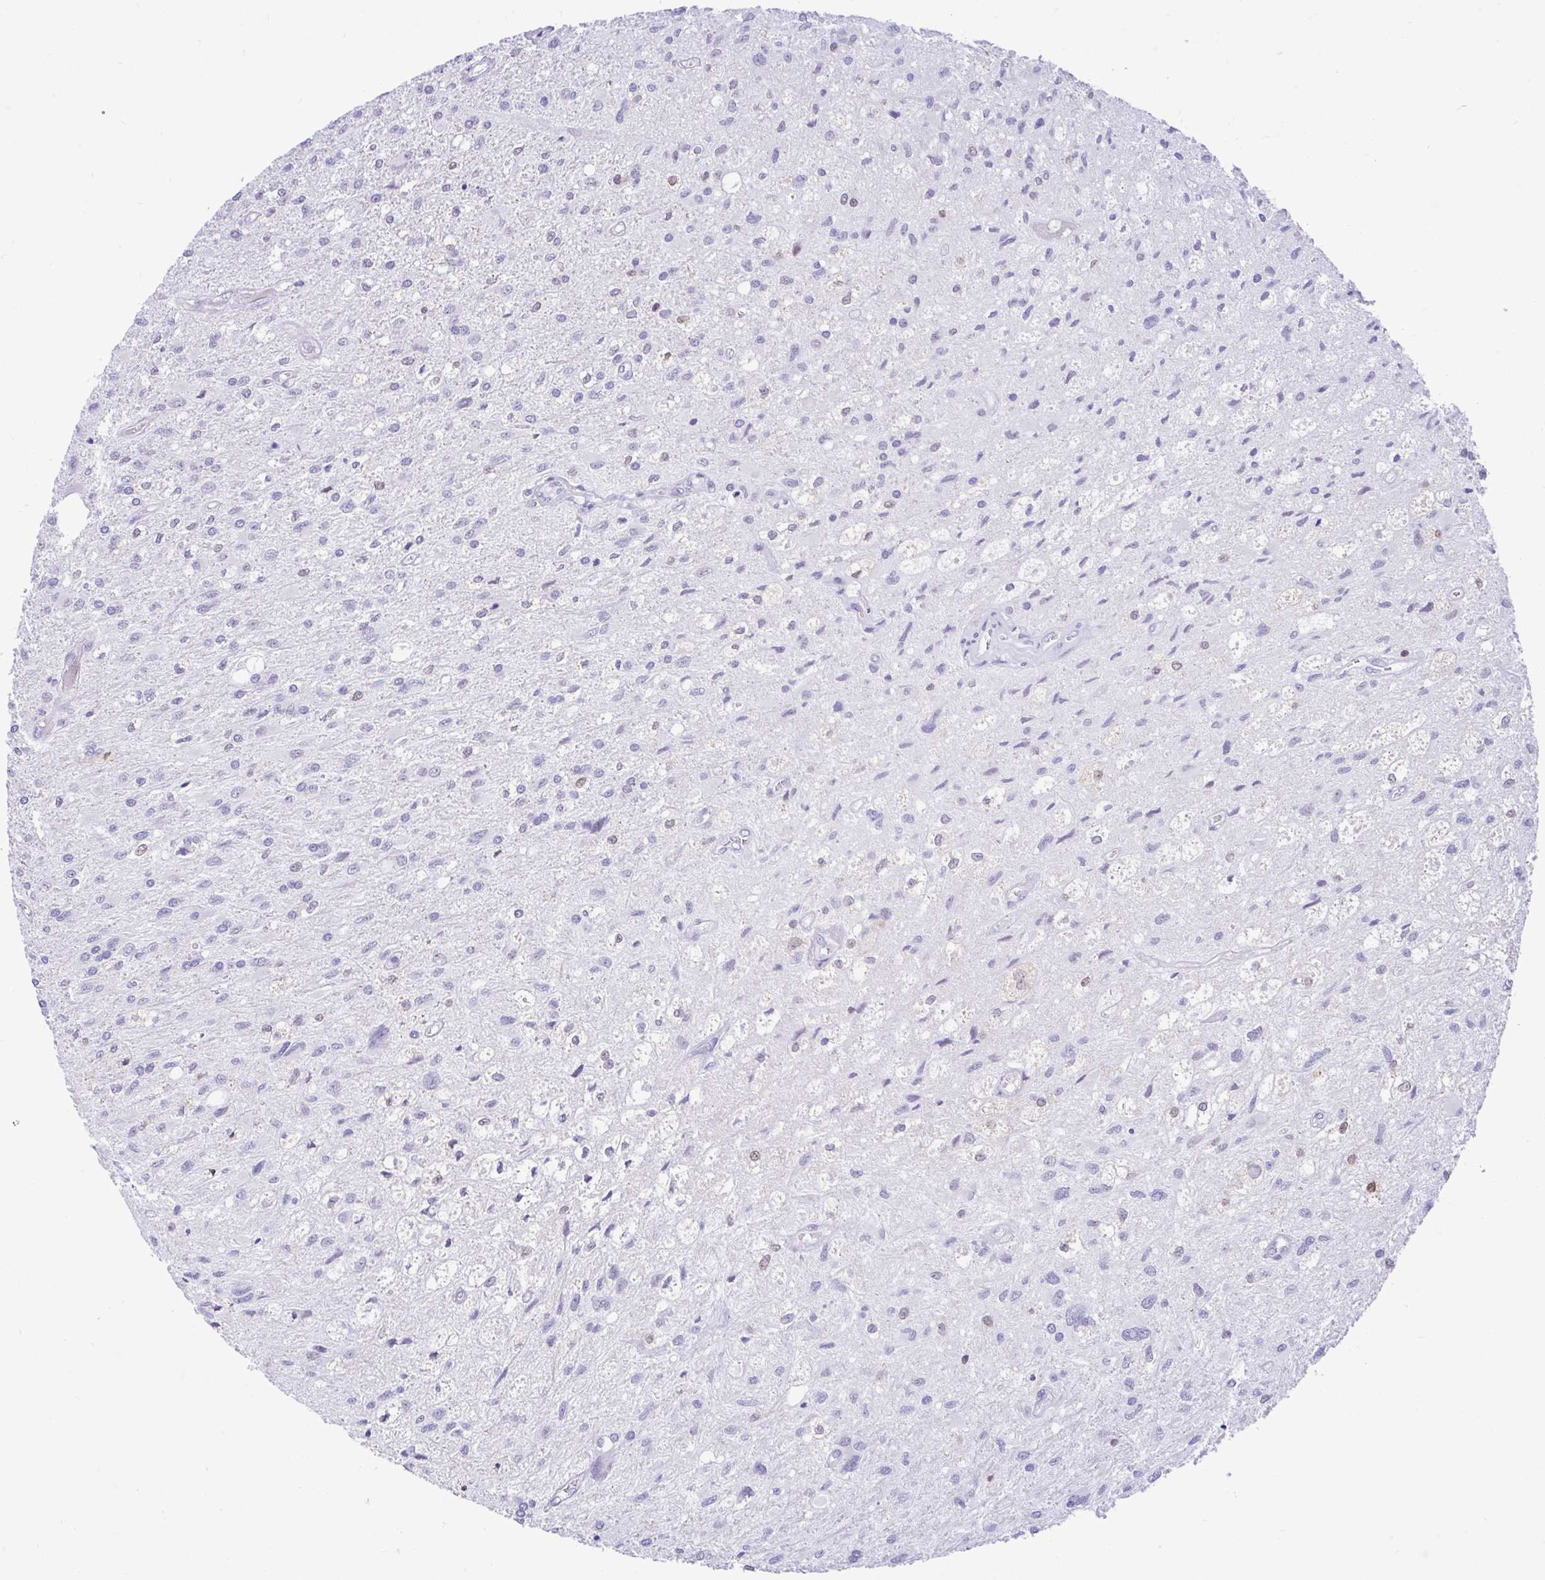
{"staining": {"intensity": "negative", "quantity": "none", "location": "none"}, "tissue": "glioma", "cell_type": "Tumor cells", "image_type": "cancer", "snomed": [{"axis": "morphology", "description": "Glioma, malignant, High grade"}, {"axis": "topography", "description": "Brain"}], "caption": "High-grade glioma (malignant) was stained to show a protein in brown. There is no significant positivity in tumor cells.", "gene": "GLB1L2", "patient": {"sex": "female", "age": 70}}